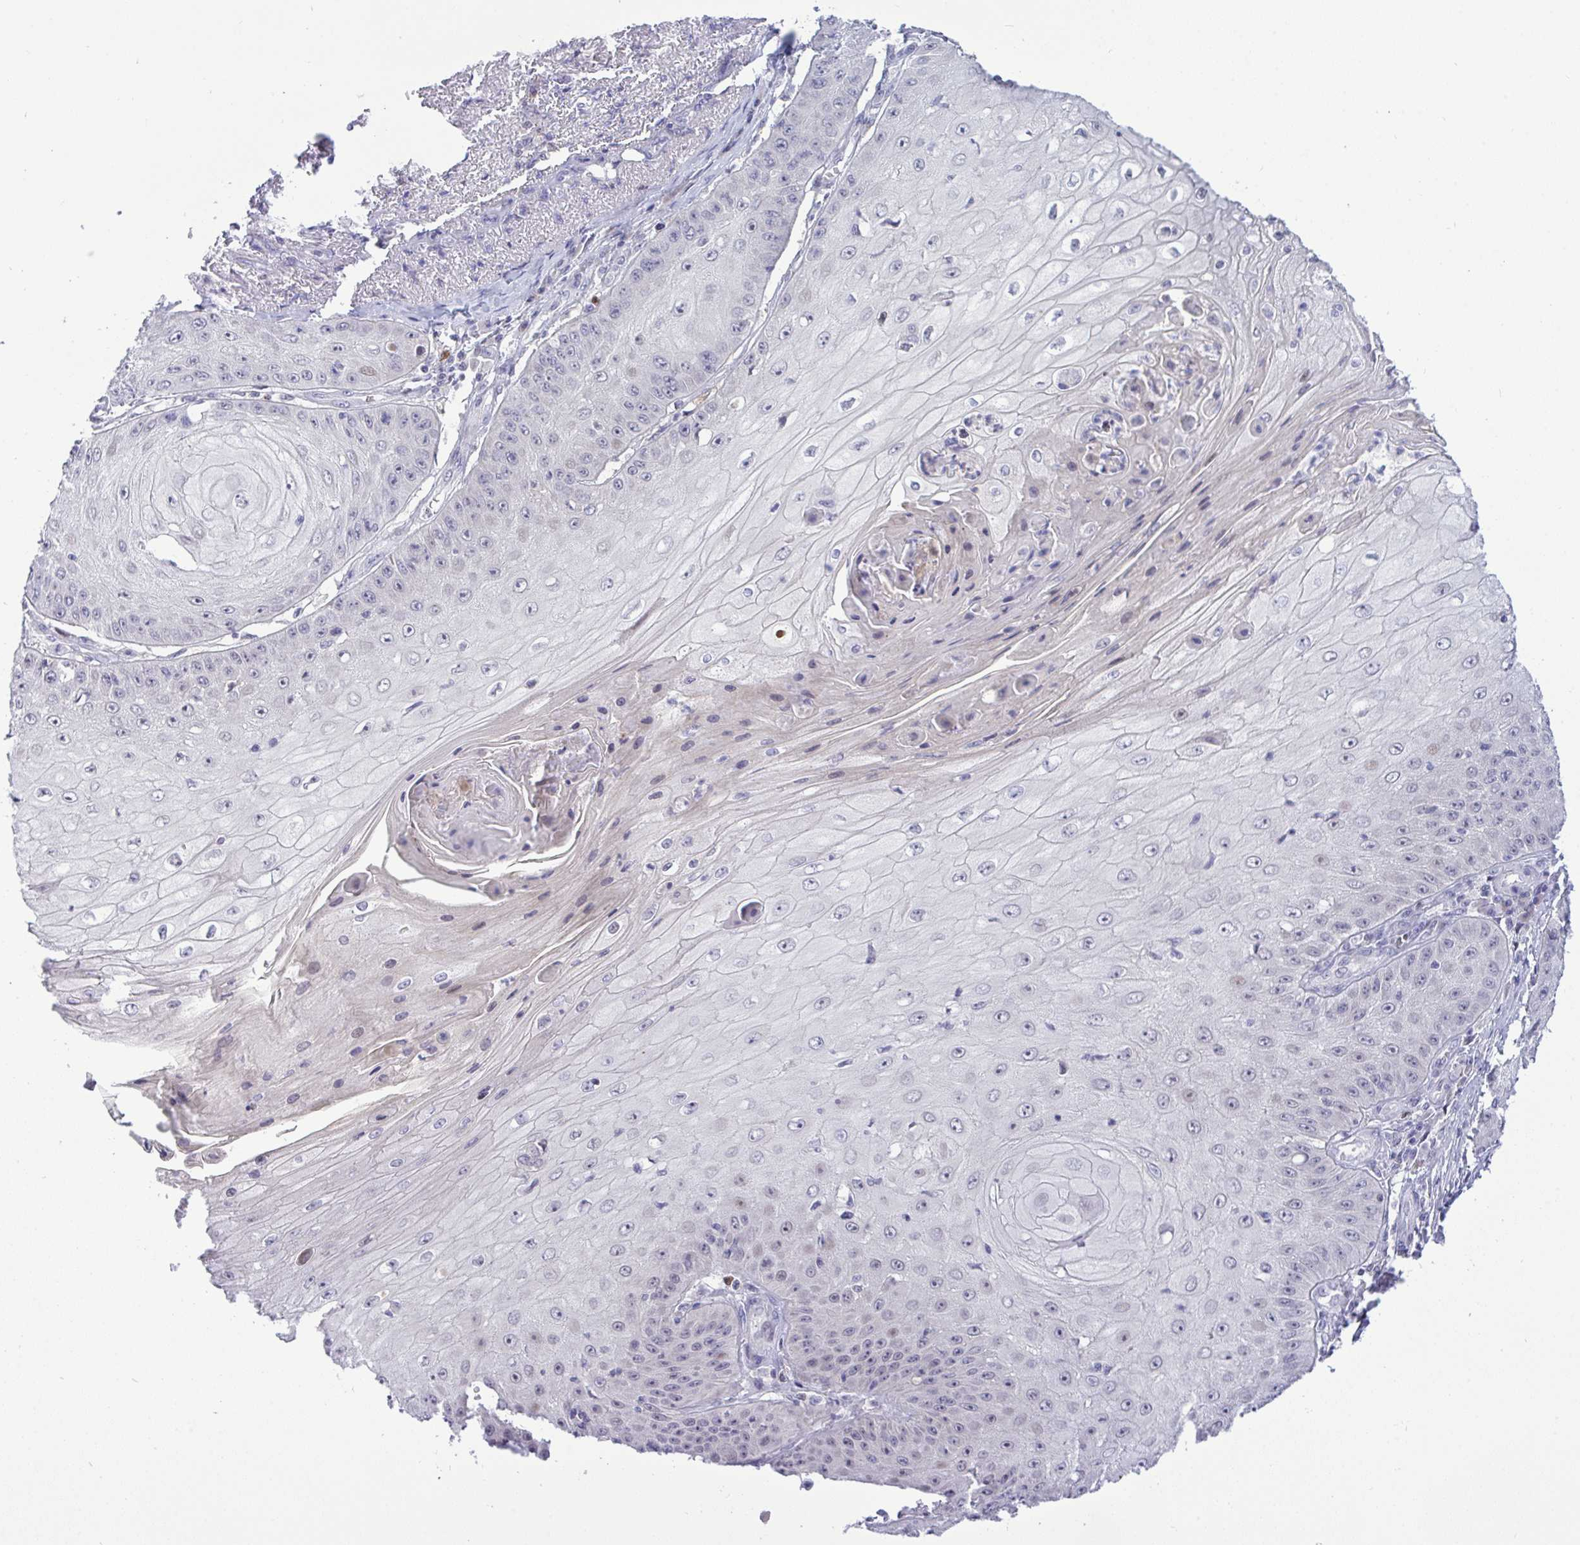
{"staining": {"intensity": "moderate", "quantity": "<25%", "location": "nuclear"}, "tissue": "skin cancer", "cell_type": "Tumor cells", "image_type": "cancer", "snomed": [{"axis": "morphology", "description": "Squamous cell carcinoma, NOS"}, {"axis": "topography", "description": "Skin"}], "caption": "High-magnification brightfield microscopy of skin cancer stained with DAB (3,3'-diaminobenzidine) (brown) and counterstained with hematoxylin (blue). tumor cells exhibit moderate nuclear positivity is present in approximately<25% of cells.", "gene": "EPOP", "patient": {"sex": "male", "age": 70}}